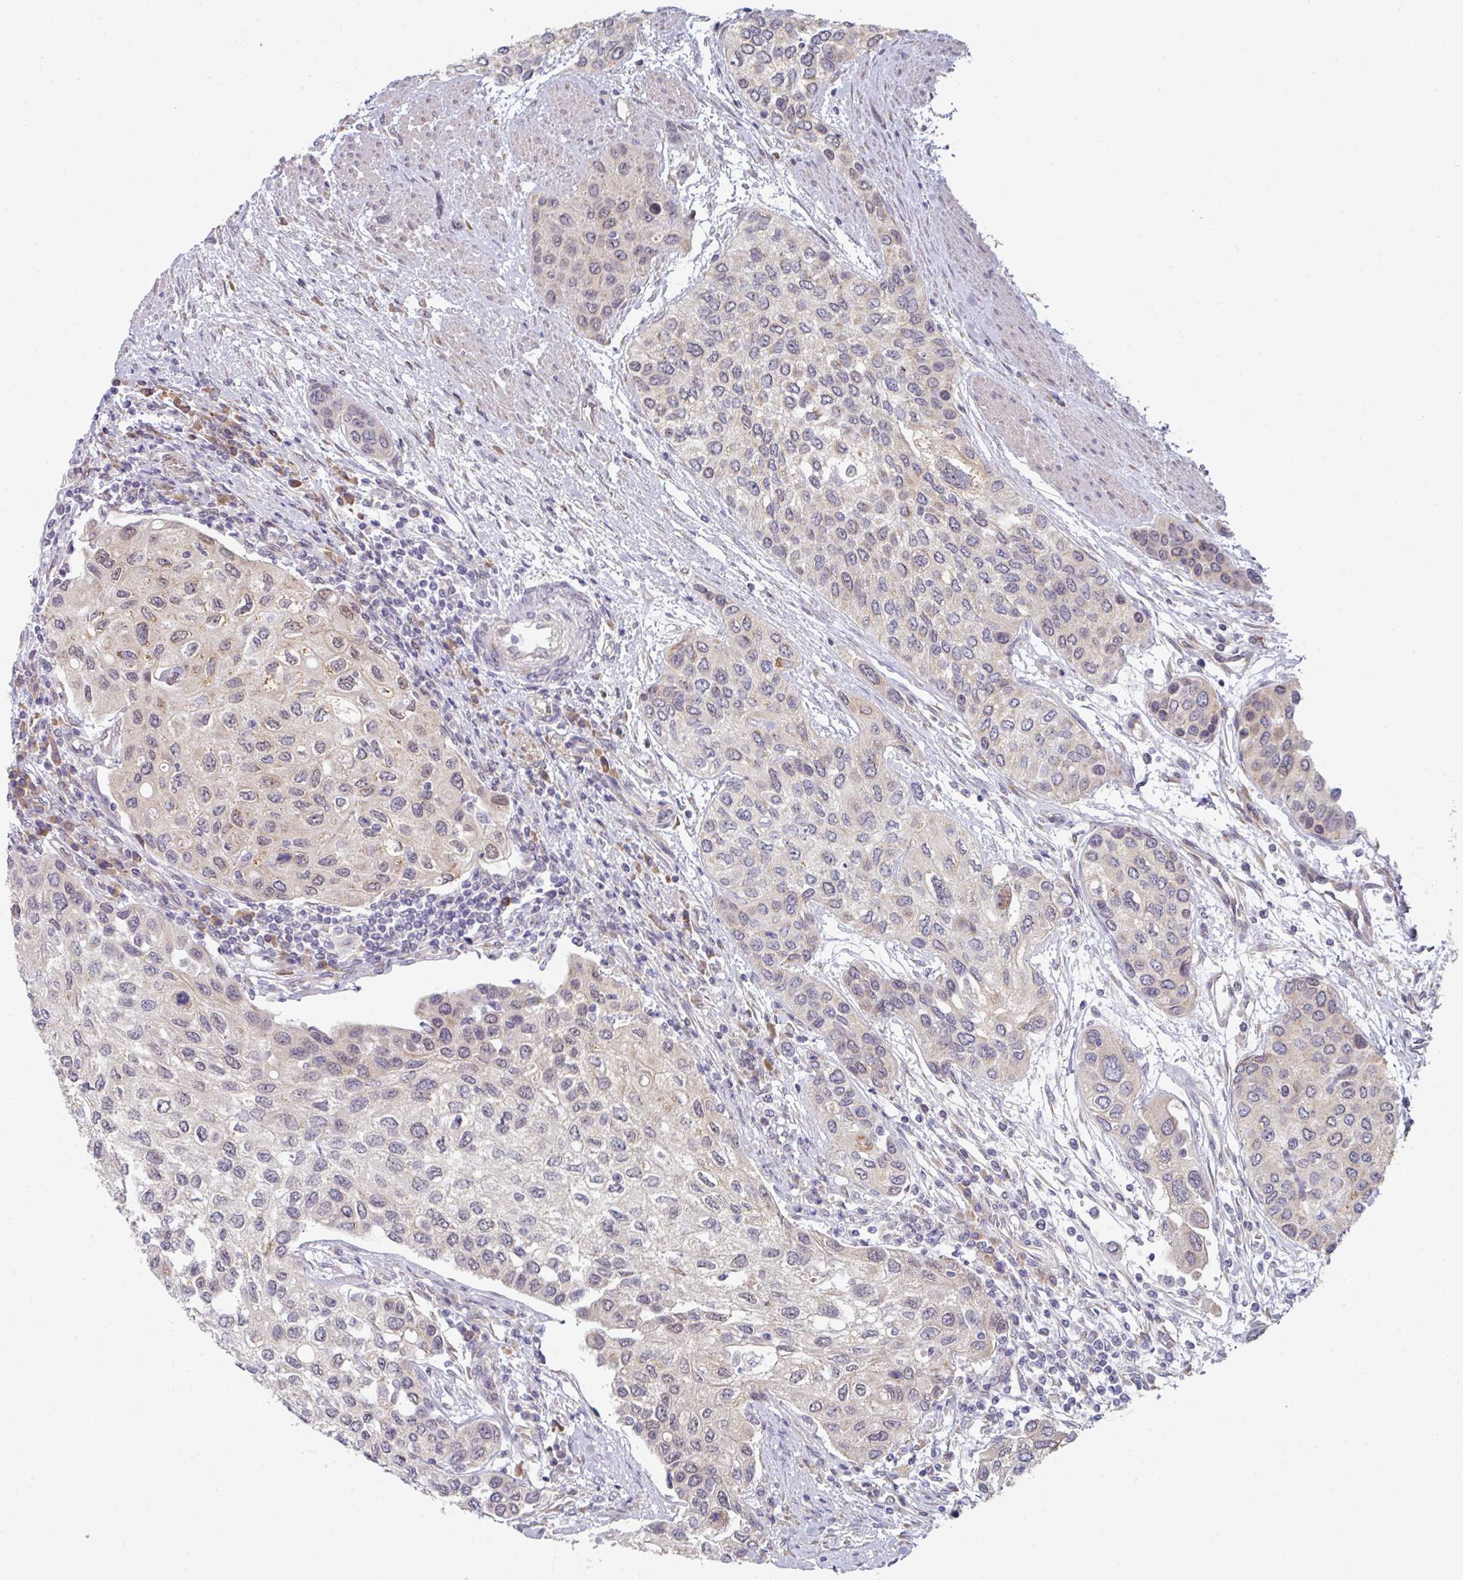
{"staining": {"intensity": "weak", "quantity": "25%-75%", "location": "cytoplasmic/membranous,nuclear"}, "tissue": "urothelial cancer", "cell_type": "Tumor cells", "image_type": "cancer", "snomed": [{"axis": "morphology", "description": "Normal tissue, NOS"}, {"axis": "morphology", "description": "Urothelial carcinoma, High grade"}, {"axis": "topography", "description": "Vascular tissue"}, {"axis": "topography", "description": "Urinary bladder"}], "caption": "Brown immunohistochemical staining in high-grade urothelial carcinoma demonstrates weak cytoplasmic/membranous and nuclear expression in approximately 25%-75% of tumor cells. (brown staining indicates protein expression, while blue staining denotes nuclei).", "gene": "TMED5", "patient": {"sex": "female", "age": 56}}